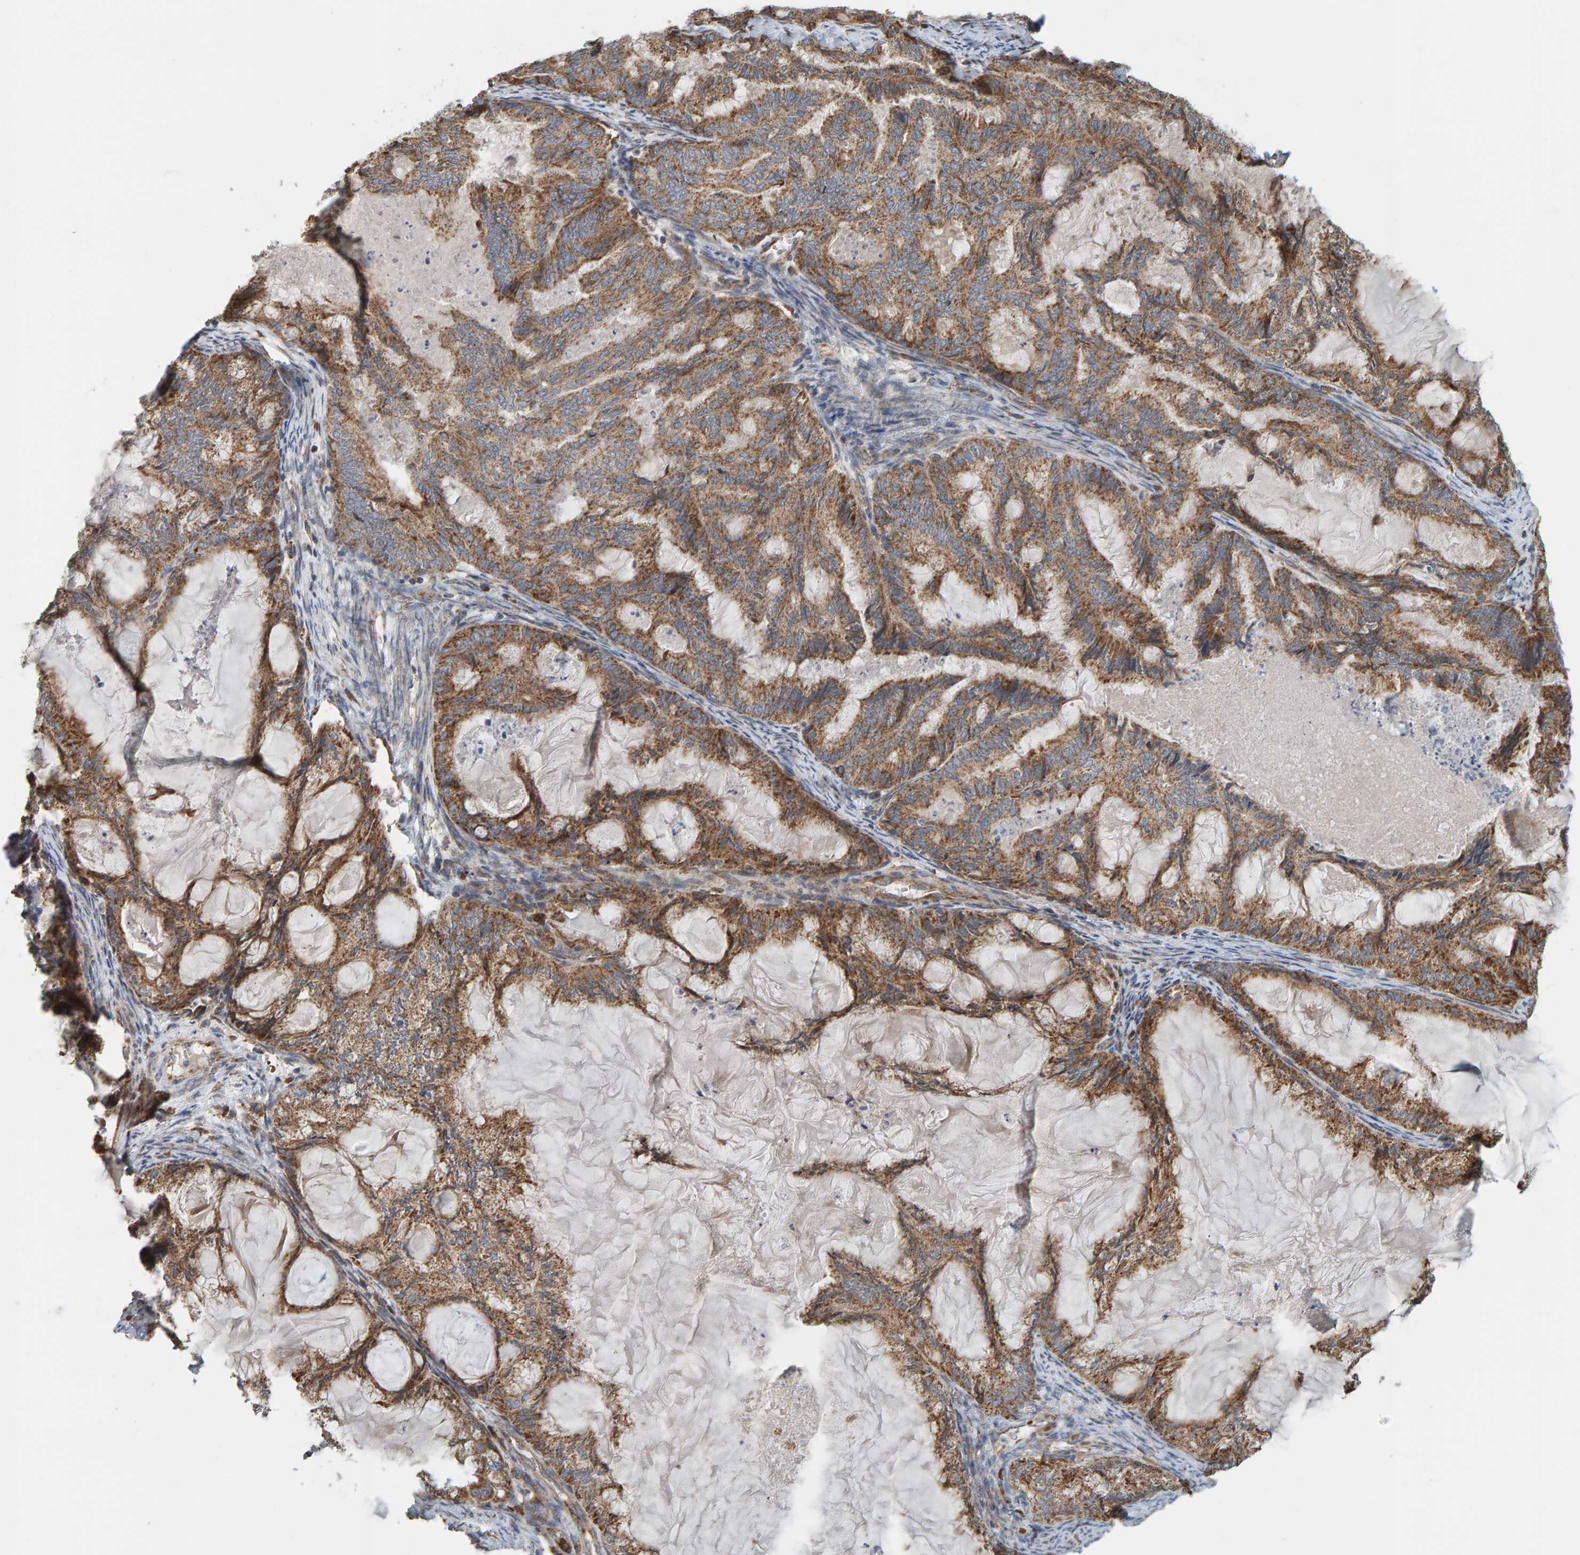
{"staining": {"intensity": "moderate", "quantity": ">75%", "location": "cytoplasmic/membranous"}, "tissue": "endometrial cancer", "cell_type": "Tumor cells", "image_type": "cancer", "snomed": [{"axis": "morphology", "description": "Adenocarcinoma, NOS"}, {"axis": "topography", "description": "Endometrium"}], "caption": "An IHC image of tumor tissue is shown. Protein staining in brown highlights moderate cytoplasmic/membranous positivity in endometrial adenocarcinoma within tumor cells.", "gene": "MRPL45", "patient": {"sex": "female", "age": 86}}